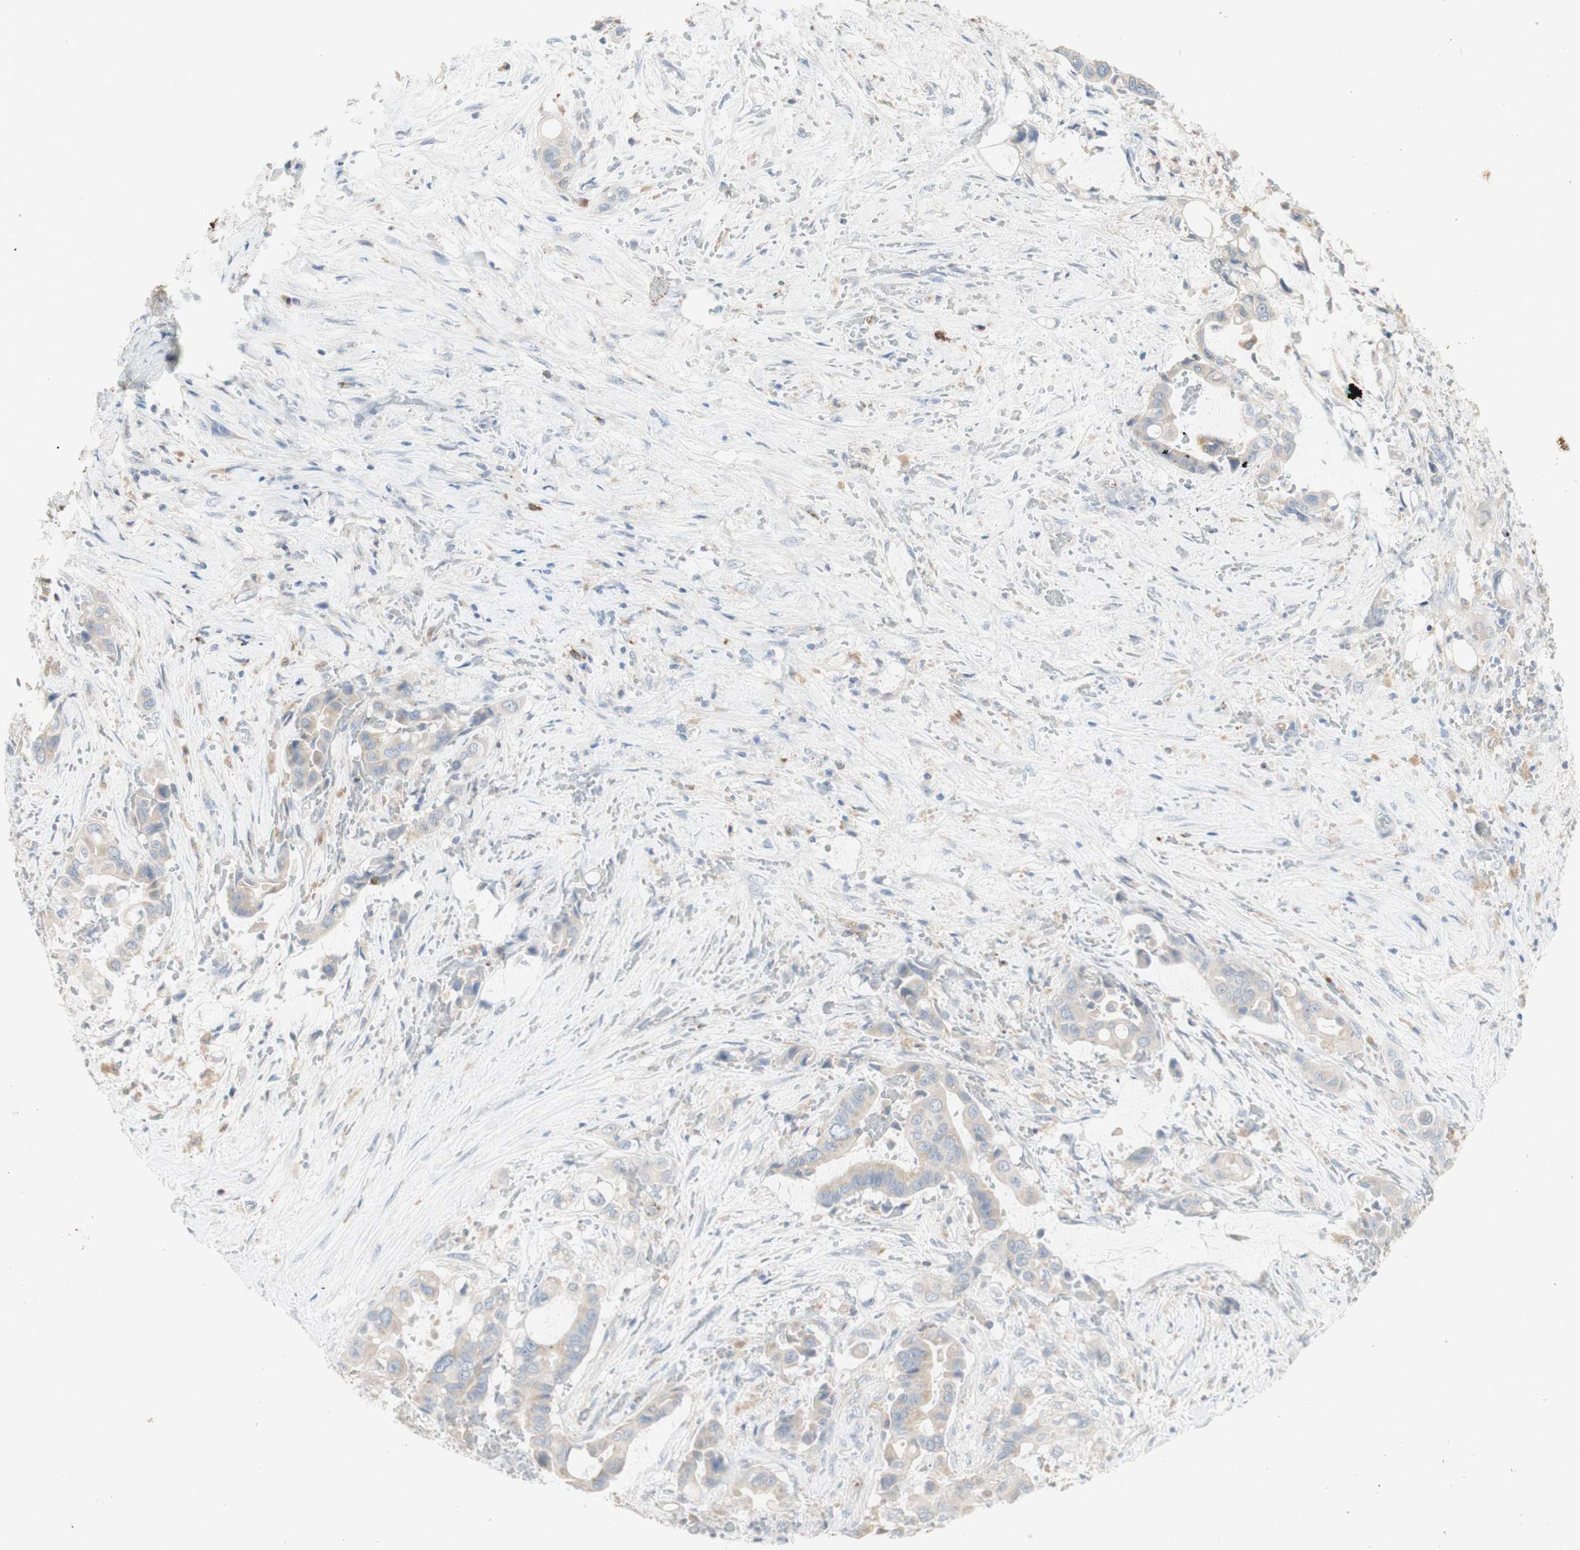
{"staining": {"intensity": "weak", "quantity": "25%-75%", "location": "cytoplasmic/membranous"}, "tissue": "liver cancer", "cell_type": "Tumor cells", "image_type": "cancer", "snomed": [{"axis": "morphology", "description": "Cholangiocarcinoma"}, {"axis": "topography", "description": "Liver"}], "caption": "Immunohistochemistry (IHC) of human liver cancer (cholangiocarcinoma) displays low levels of weak cytoplasmic/membranous positivity in approximately 25%-75% of tumor cells. (DAB = brown stain, brightfield microscopy at high magnification).", "gene": "ATP6V1B1", "patient": {"sex": "female", "age": 61}}